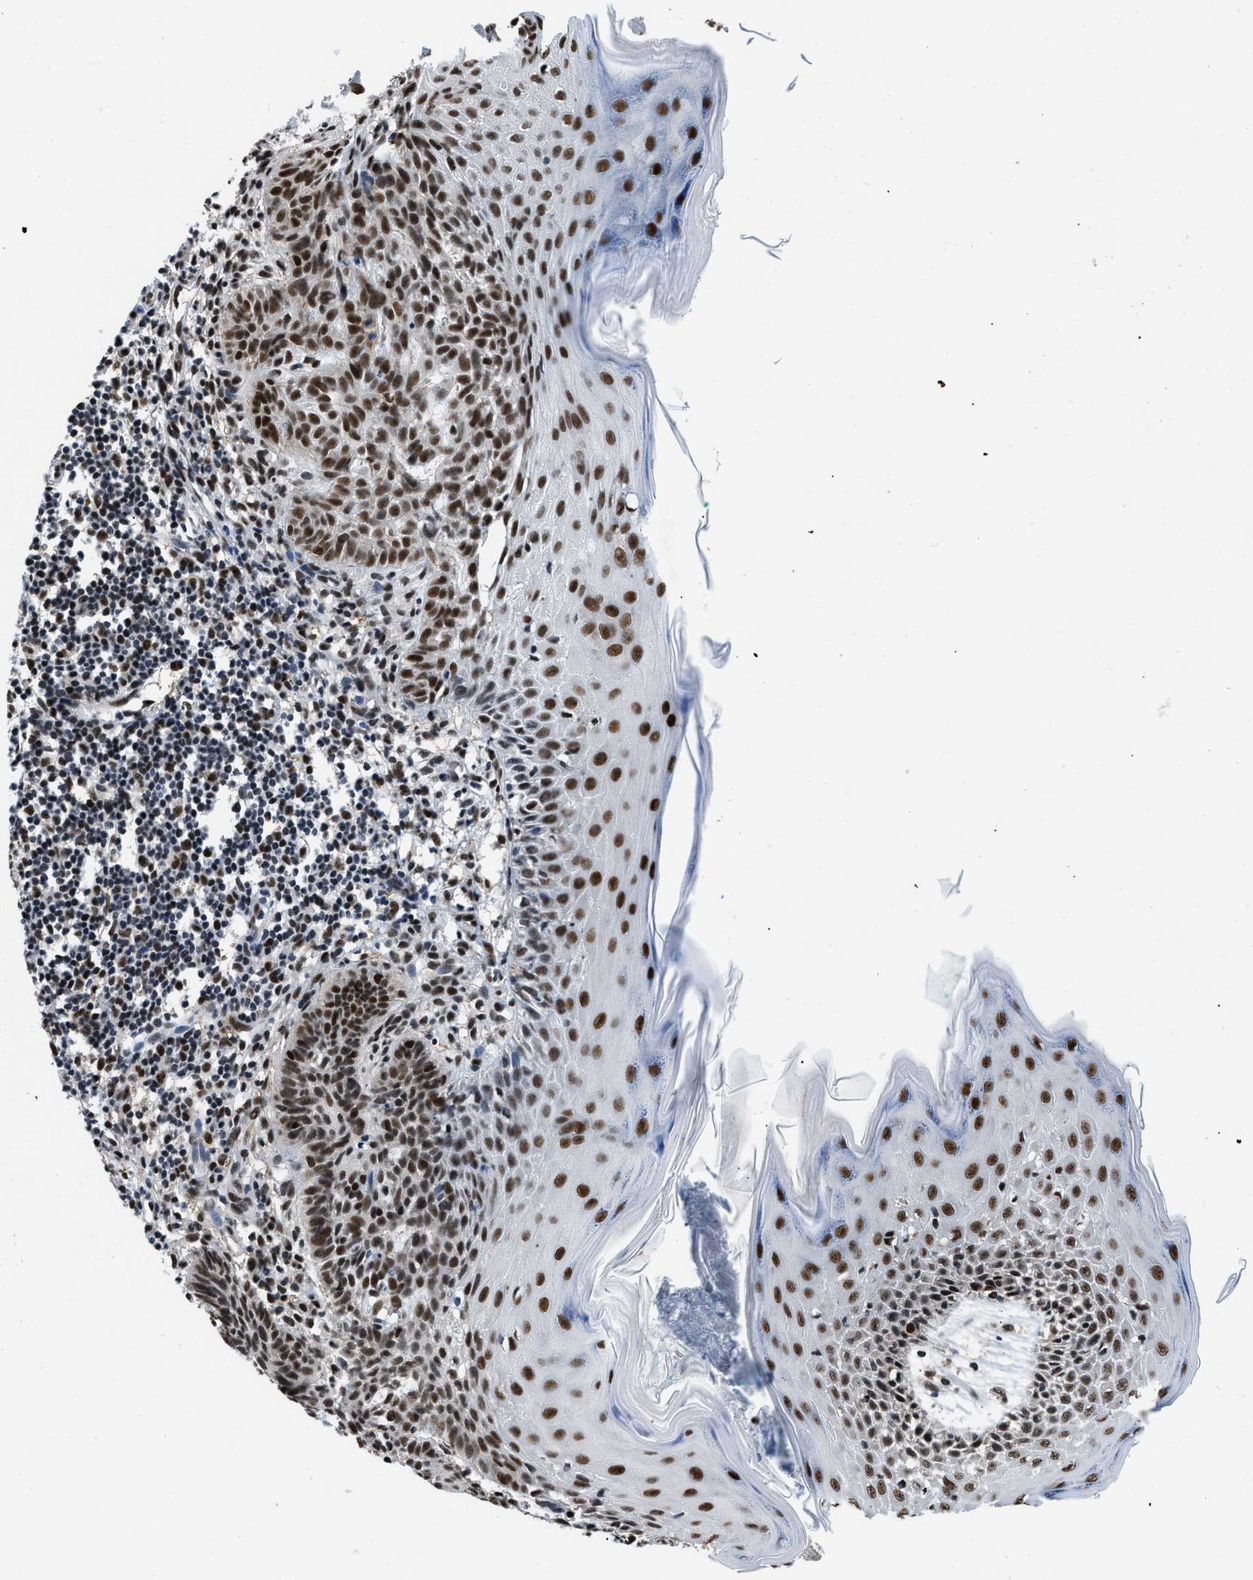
{"staining": {"intensity": "strong", "quantity": ">75%", "location": "nuclear"}, "tissue": "skin cancer", "cell_type": "Tumor cells", "image_type": "cancer", "snomed": [{"axis": "morphology", "description": "Basal cell carcinoma"}, {"axis": "topography", "description": "Skin"}], "caption": "Basal cell carcinoma (skin) stained with IHC reveals strong nuclear staining in about >75% of tumor cells.", "gene": "HNRNPH2", "patient": {"sex": "male", "age": 60}}